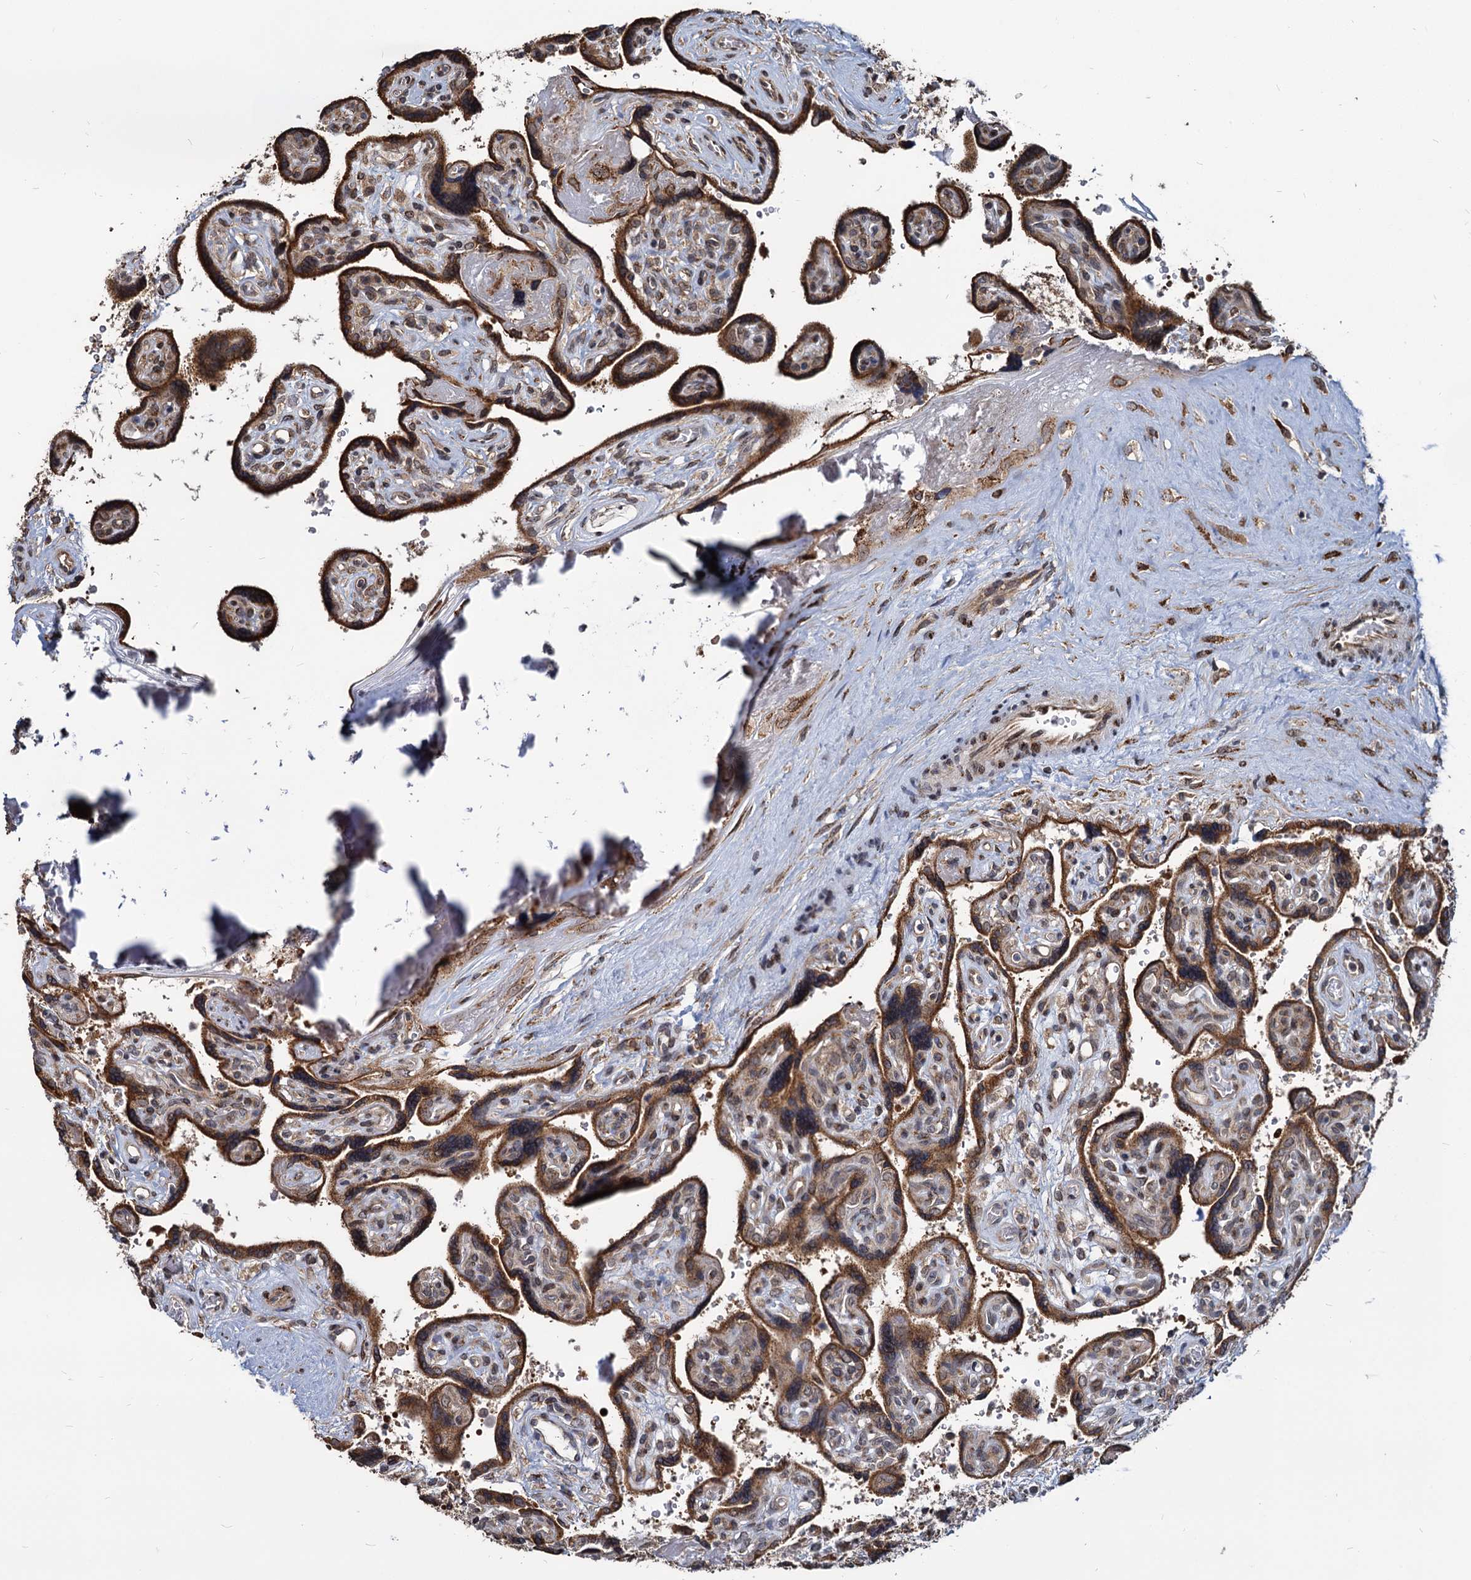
{"staining": {"intensity": "strong", "quantity": ">75%", "location": "cytoplasmic/membranous"}, "tissue": "placenta", "cell_type": "Trophoblastic cells", "image_type": "normal", "snomed": [{"axis": "morphology", "description": "Normal tissue, NOS"}, {"axis": "topography", "description": "Placenta"}], "caption": "Protein staining of unremarkable placenta displays strong cytoplasmic/membranous positivity in approximately >75% of trophoblastic cells. (IHC, brightfield microscopy, high magnification).", "gene": "SAAL1", "patient": {"sex": "female", "age": 39}}